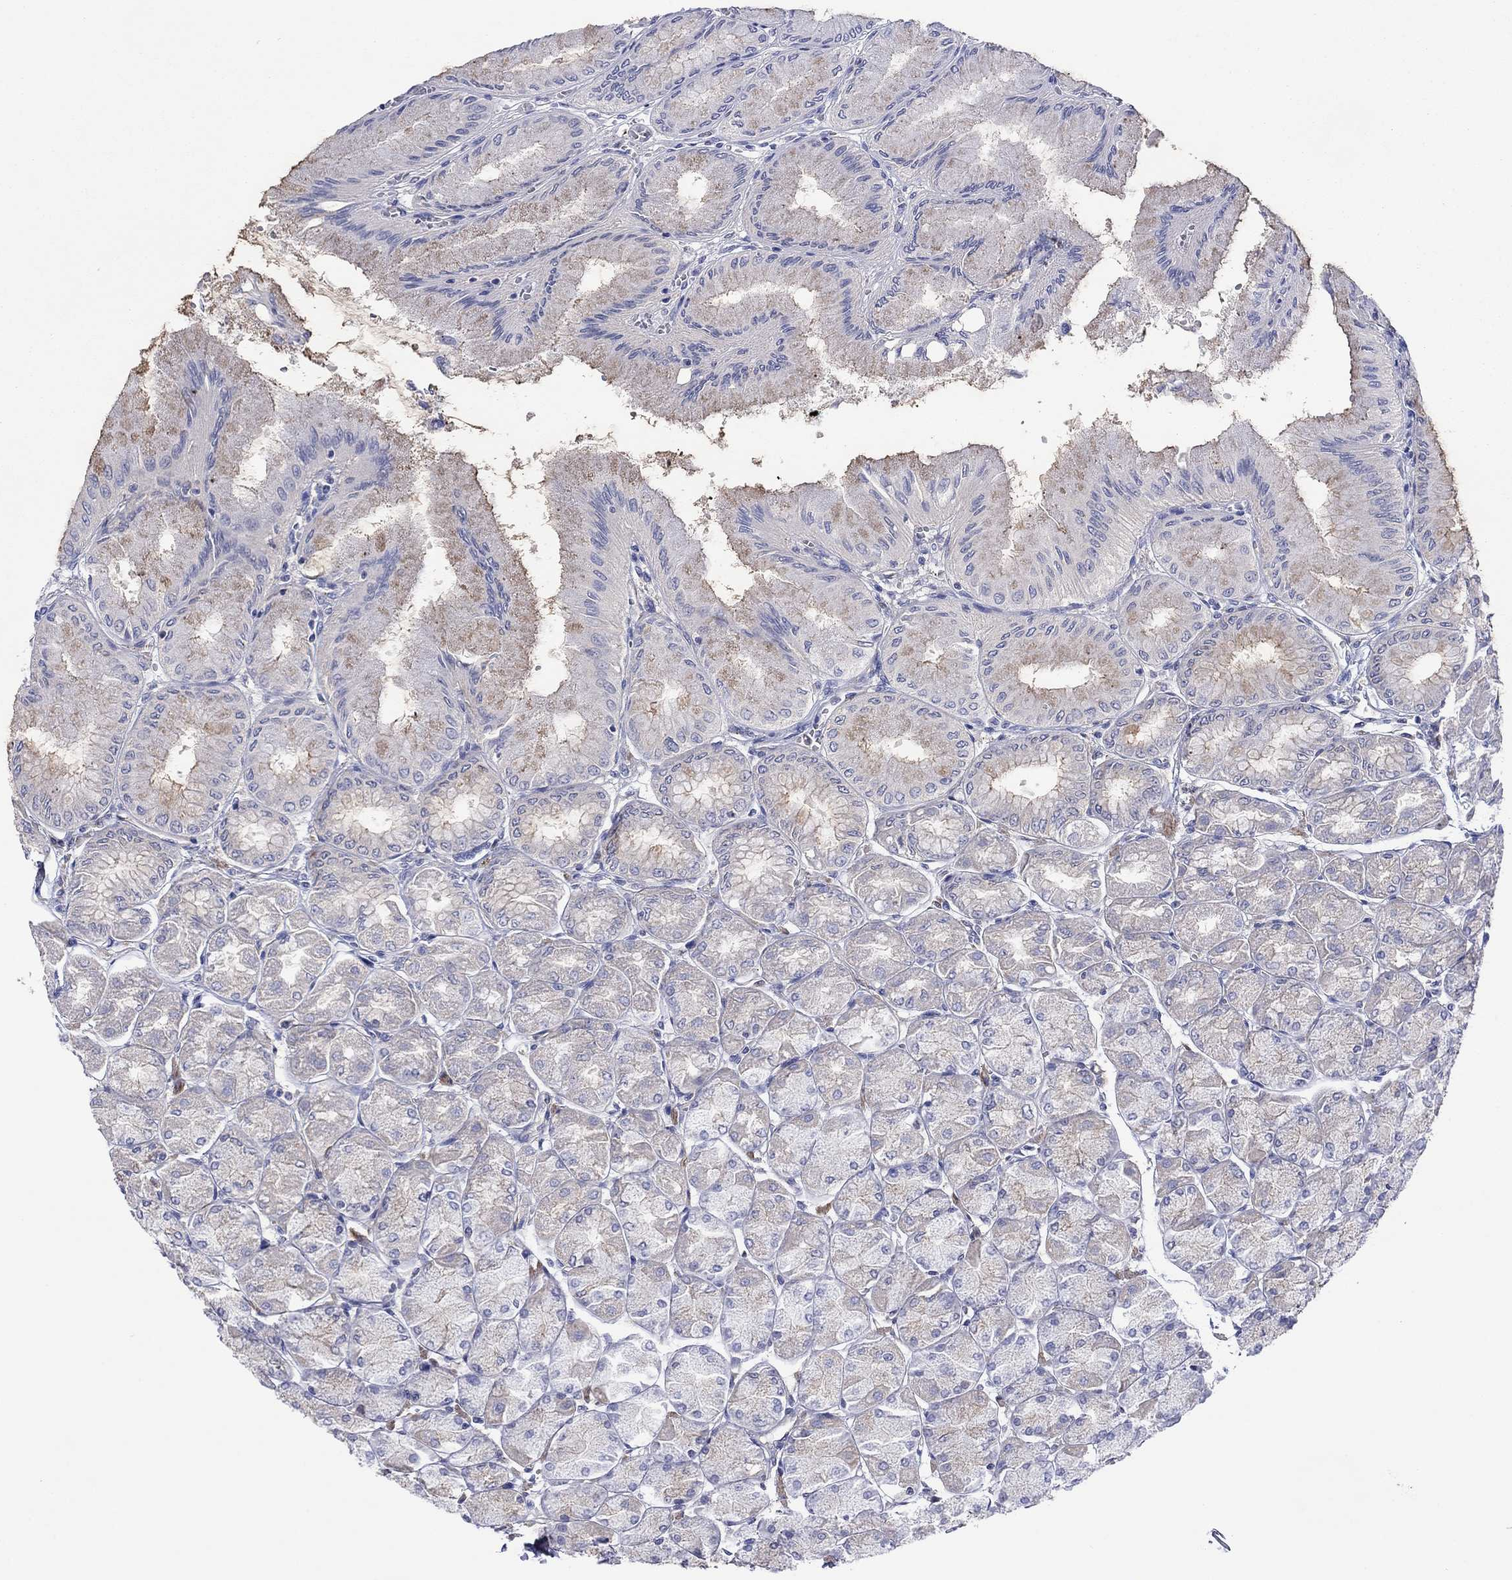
{"staining": {"intensity": "strong", "quantity": "<25%", "location": "cytoplasmic/membranous"}, "tissue": "stomach", "cell_type": "Glandular cells", "image_type": "normal", "snomed": [{"axis": "morphology", "description": "Normal tissue, NOS"}, {"axis": "topography", "description": "Stomach, upper"}], "caption": "Stomach stained with a protein marker reveals strong staining in glandular cells.", "gene": "TPRN", "patient": {"sex": "male", "age": 60}}